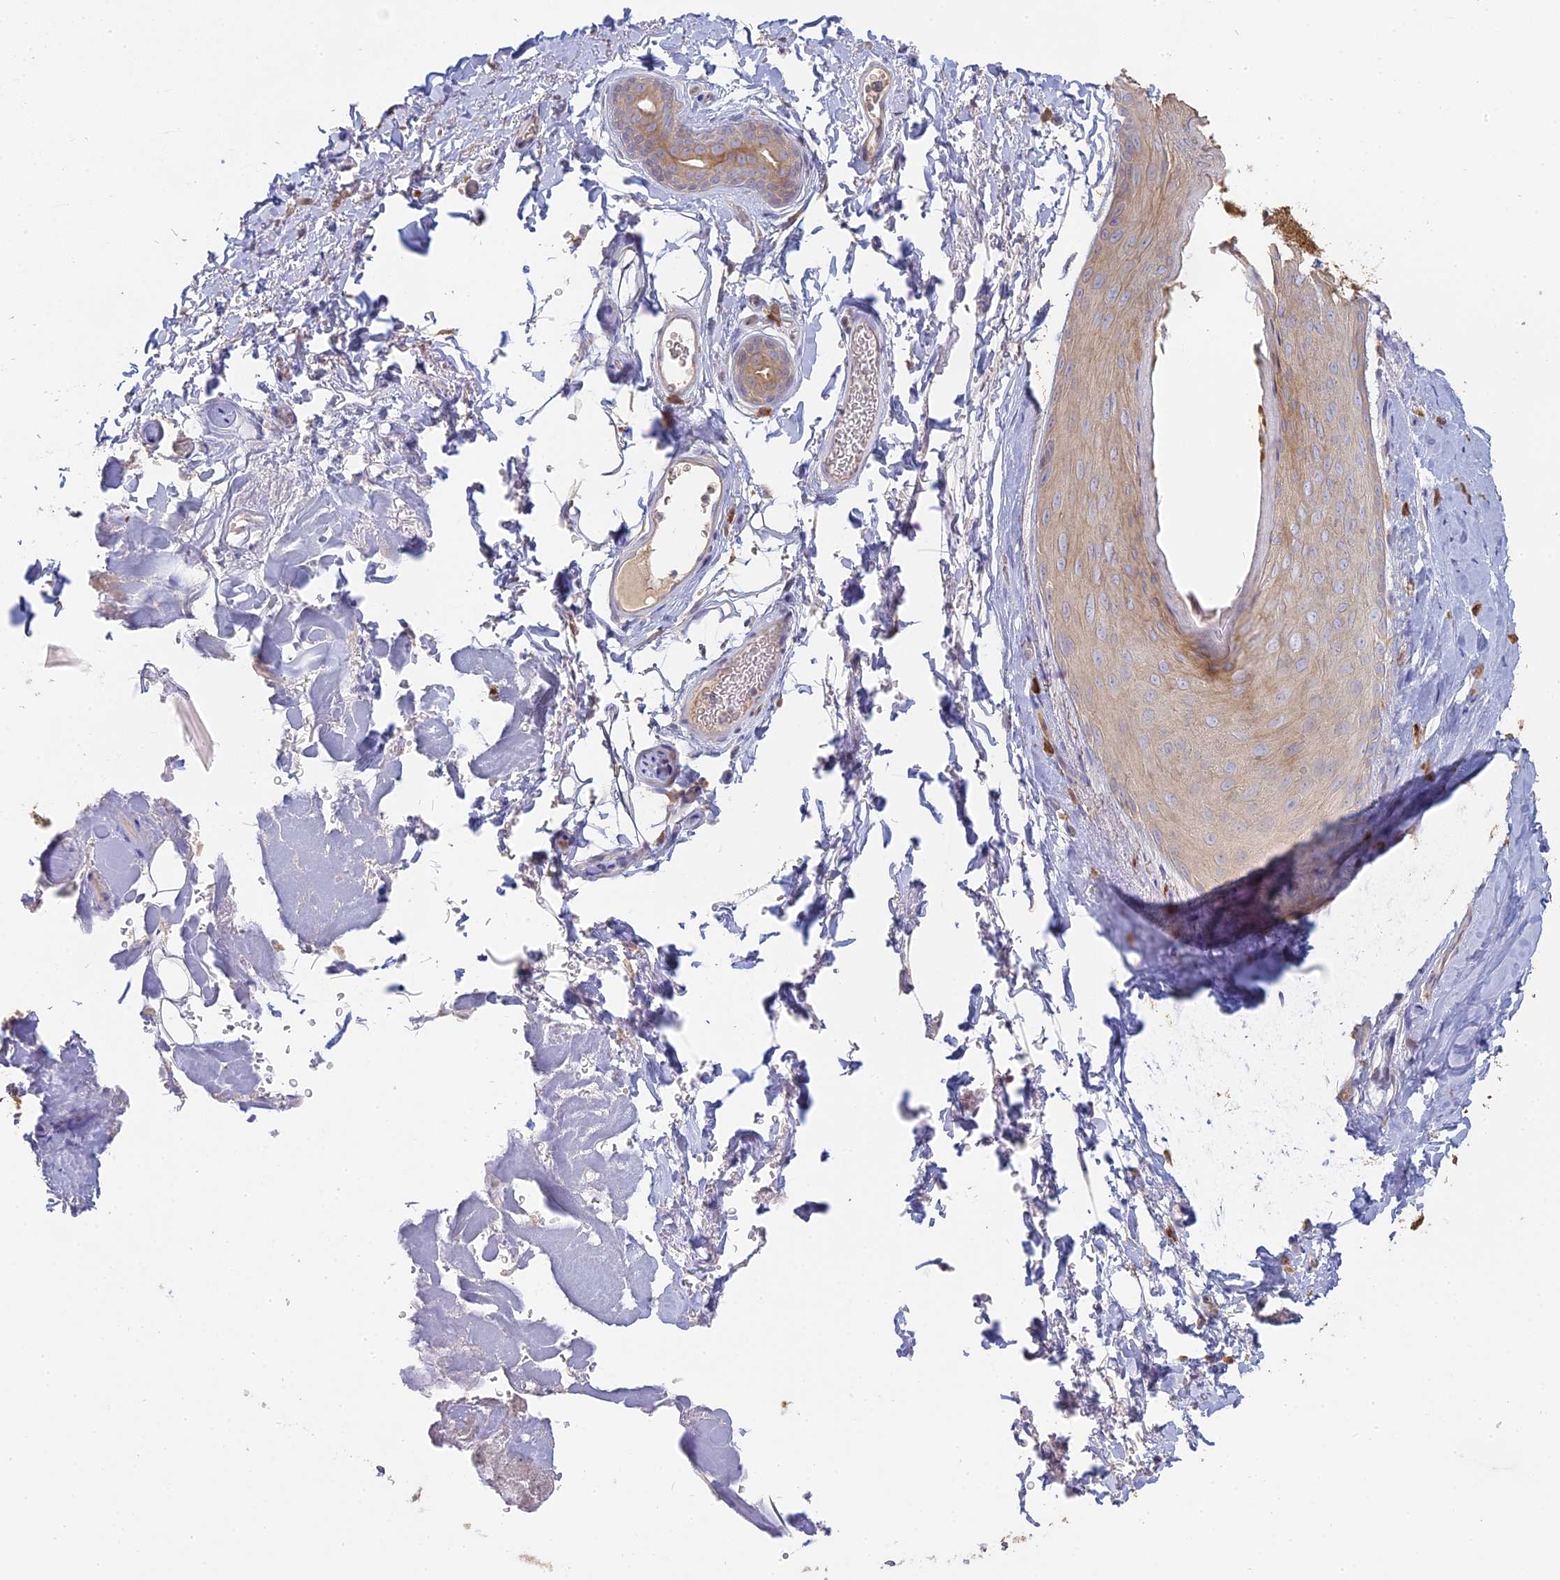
{"staining": {"intensity": "weak", "quantity": "<25%", "location": "cytoplasmic/membranous"}, "tissue": "skin", "cell_type": "Epidermal cells", "image_type": "normal", "snomed": [{"axis": "morphology", "description": "Normal tissue, NOS"}, {"axis": "topography", "description": "Anal"}], "caption": "An image of skin stained for a protein displays no brown staining in epidermal cells. (Stains: DAB (3,3'-diaminobenzidine) IHC with hematoxylin counter stain, Microscopy: brightfield microscopy at high magnification).", "gene": "SFT2D2", "patient": {"sex": "male", "age": 44}}